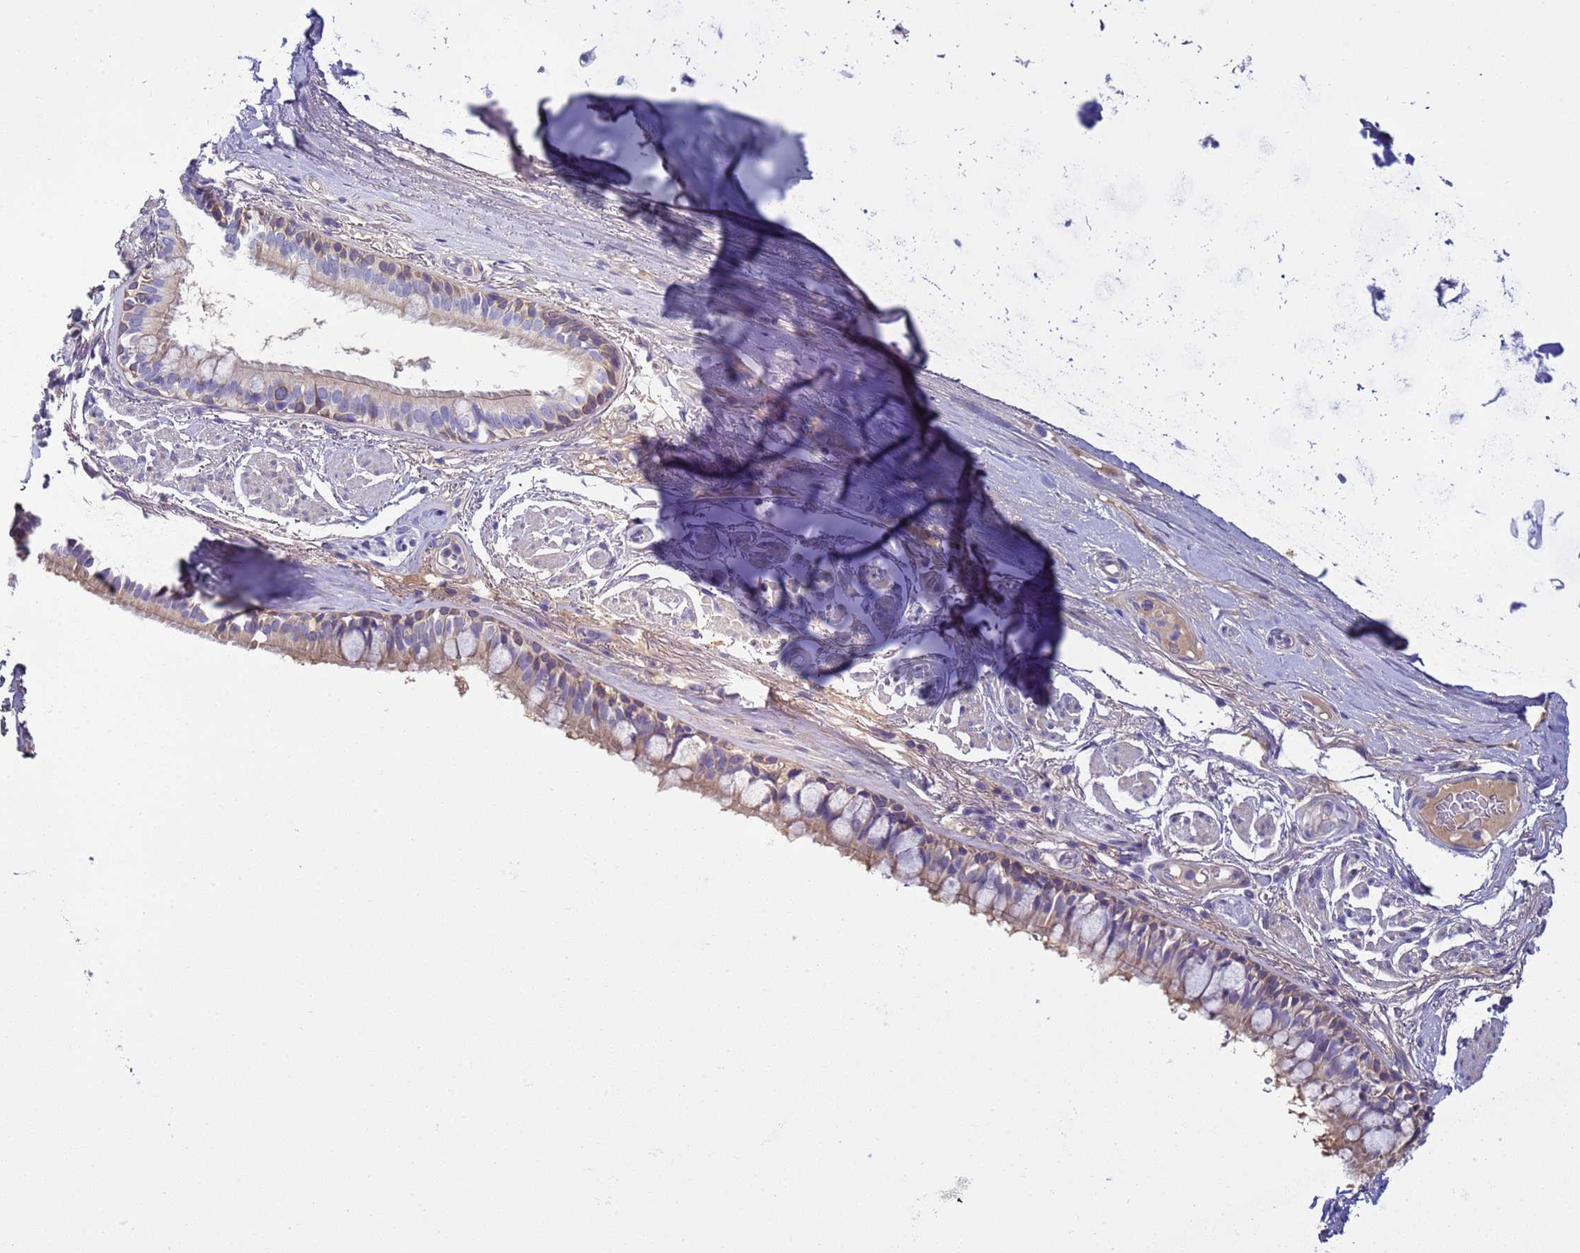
{"staining": {"intensity": "weak", "quantity": "25%-75%", "location": "cytoplasmic/membranous"}, "tissue": "bronchus", "cell_type": "Respiratory epithelial cells", "image_type": "normal", "snomed": [{"axis": "morphology", "description": "Normal tissue, NOS"}, {"axis": "topography", "description": "Bronchus"}], "caption": "This image displays immunohistochemistry staining of normal bronchus, with low weak cytoplasmic/membranous staining in about 25%-75% of respiratory epithelial cells.", "gene": "TRIM51G", "patient": {"sex": "male", "age": 70}}